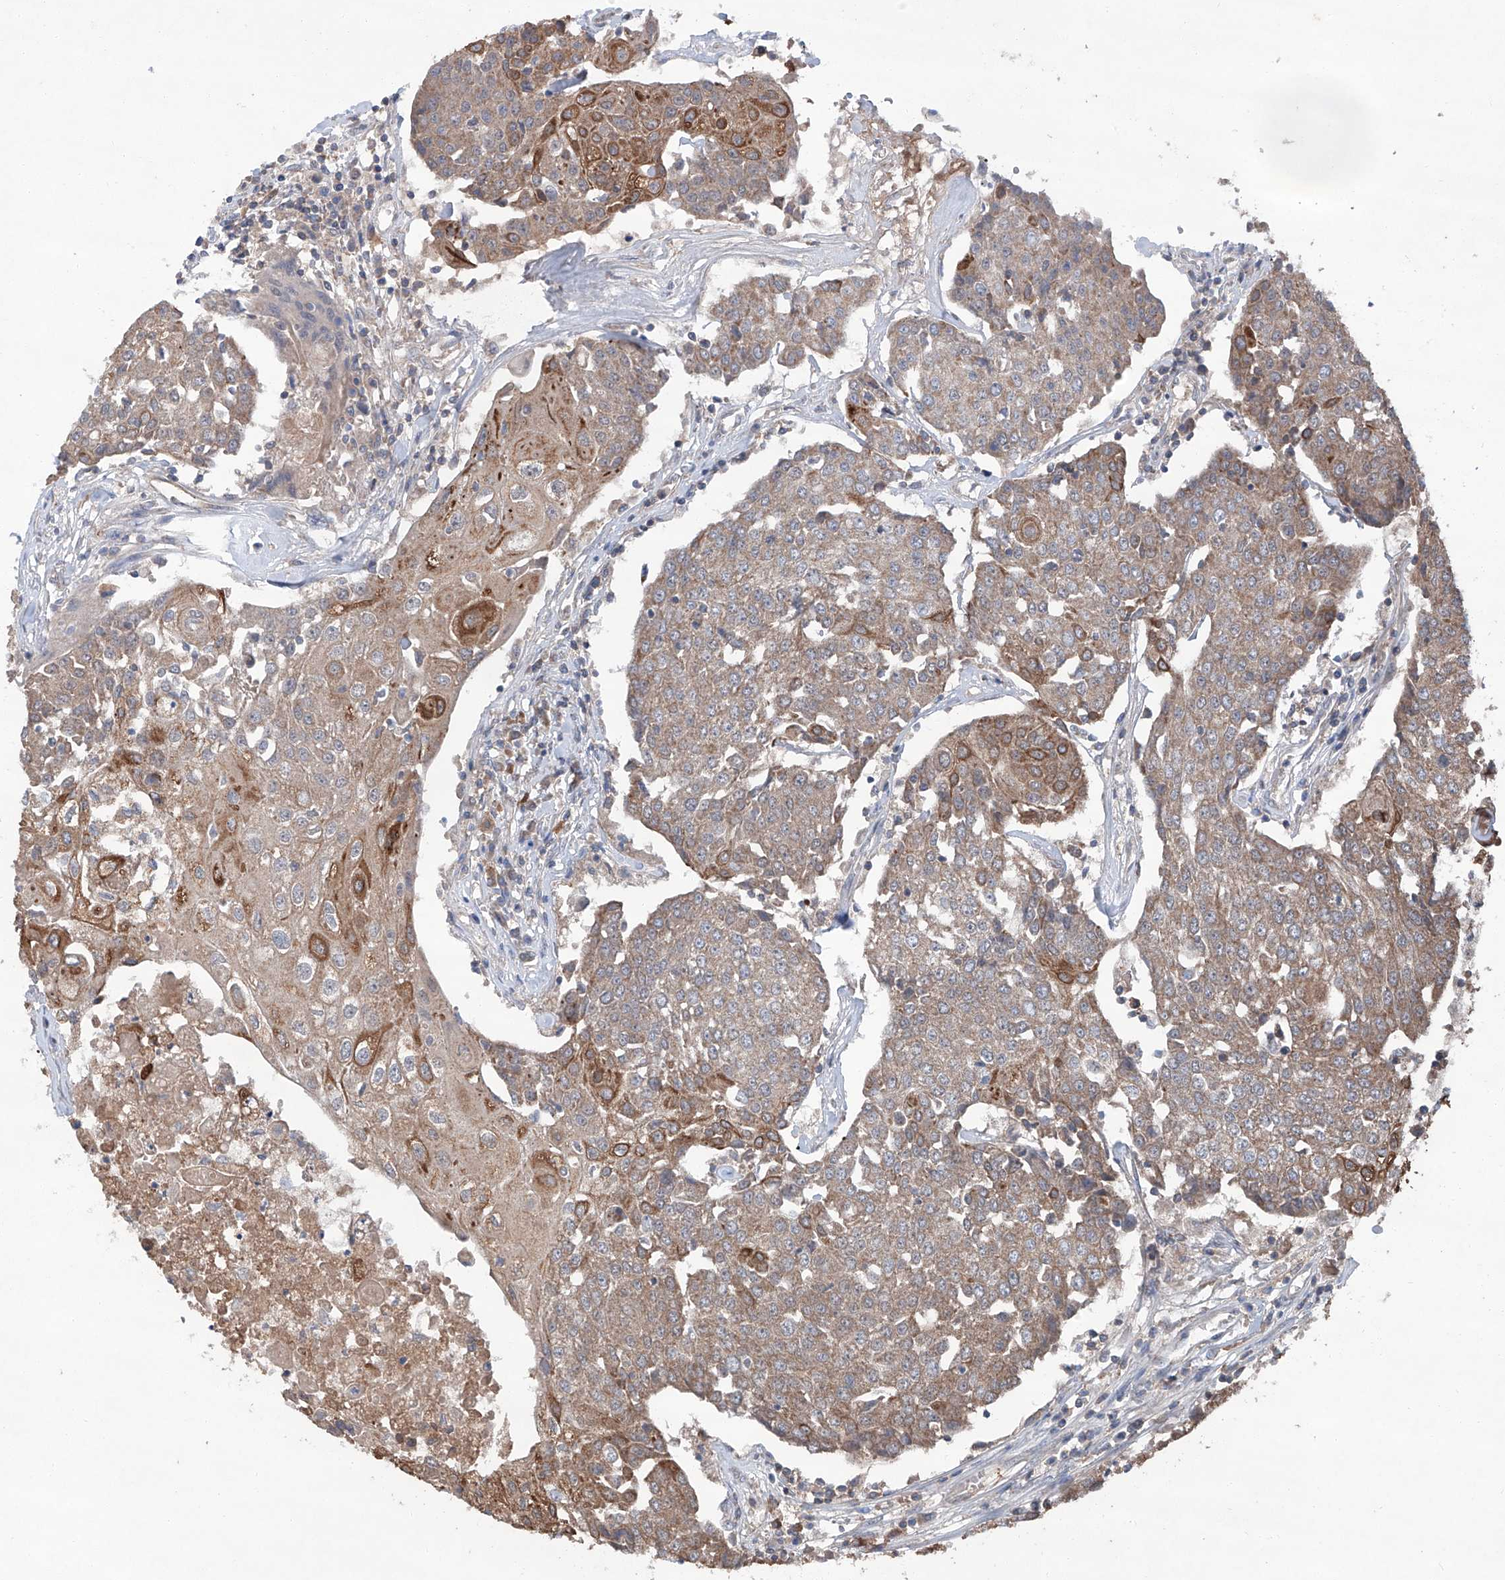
{"staining": {"intensity": "moderate", "quantity": ">75%", "location": "cytoplasmic/membranous"}, "tissue": "urothelial cancer", "cell_type": "Tumor cells", "image_type": "cancer", "snomed": [{"axis": "morphology", "description": "Urothelial carcinoma, High grade"}, {"axis": "topography", "description": "Urinary bladder"}], "caption": "Immunohistochemistry (IHC) image of high-grade urothelial carcinoma stained for a protein (brown), which displays medium levels of moderate cytoplasmic/membranous staining in about >75% of tumor cells.", "gene": "SIX4", "patient": {"sex": "female", "age": 85}}